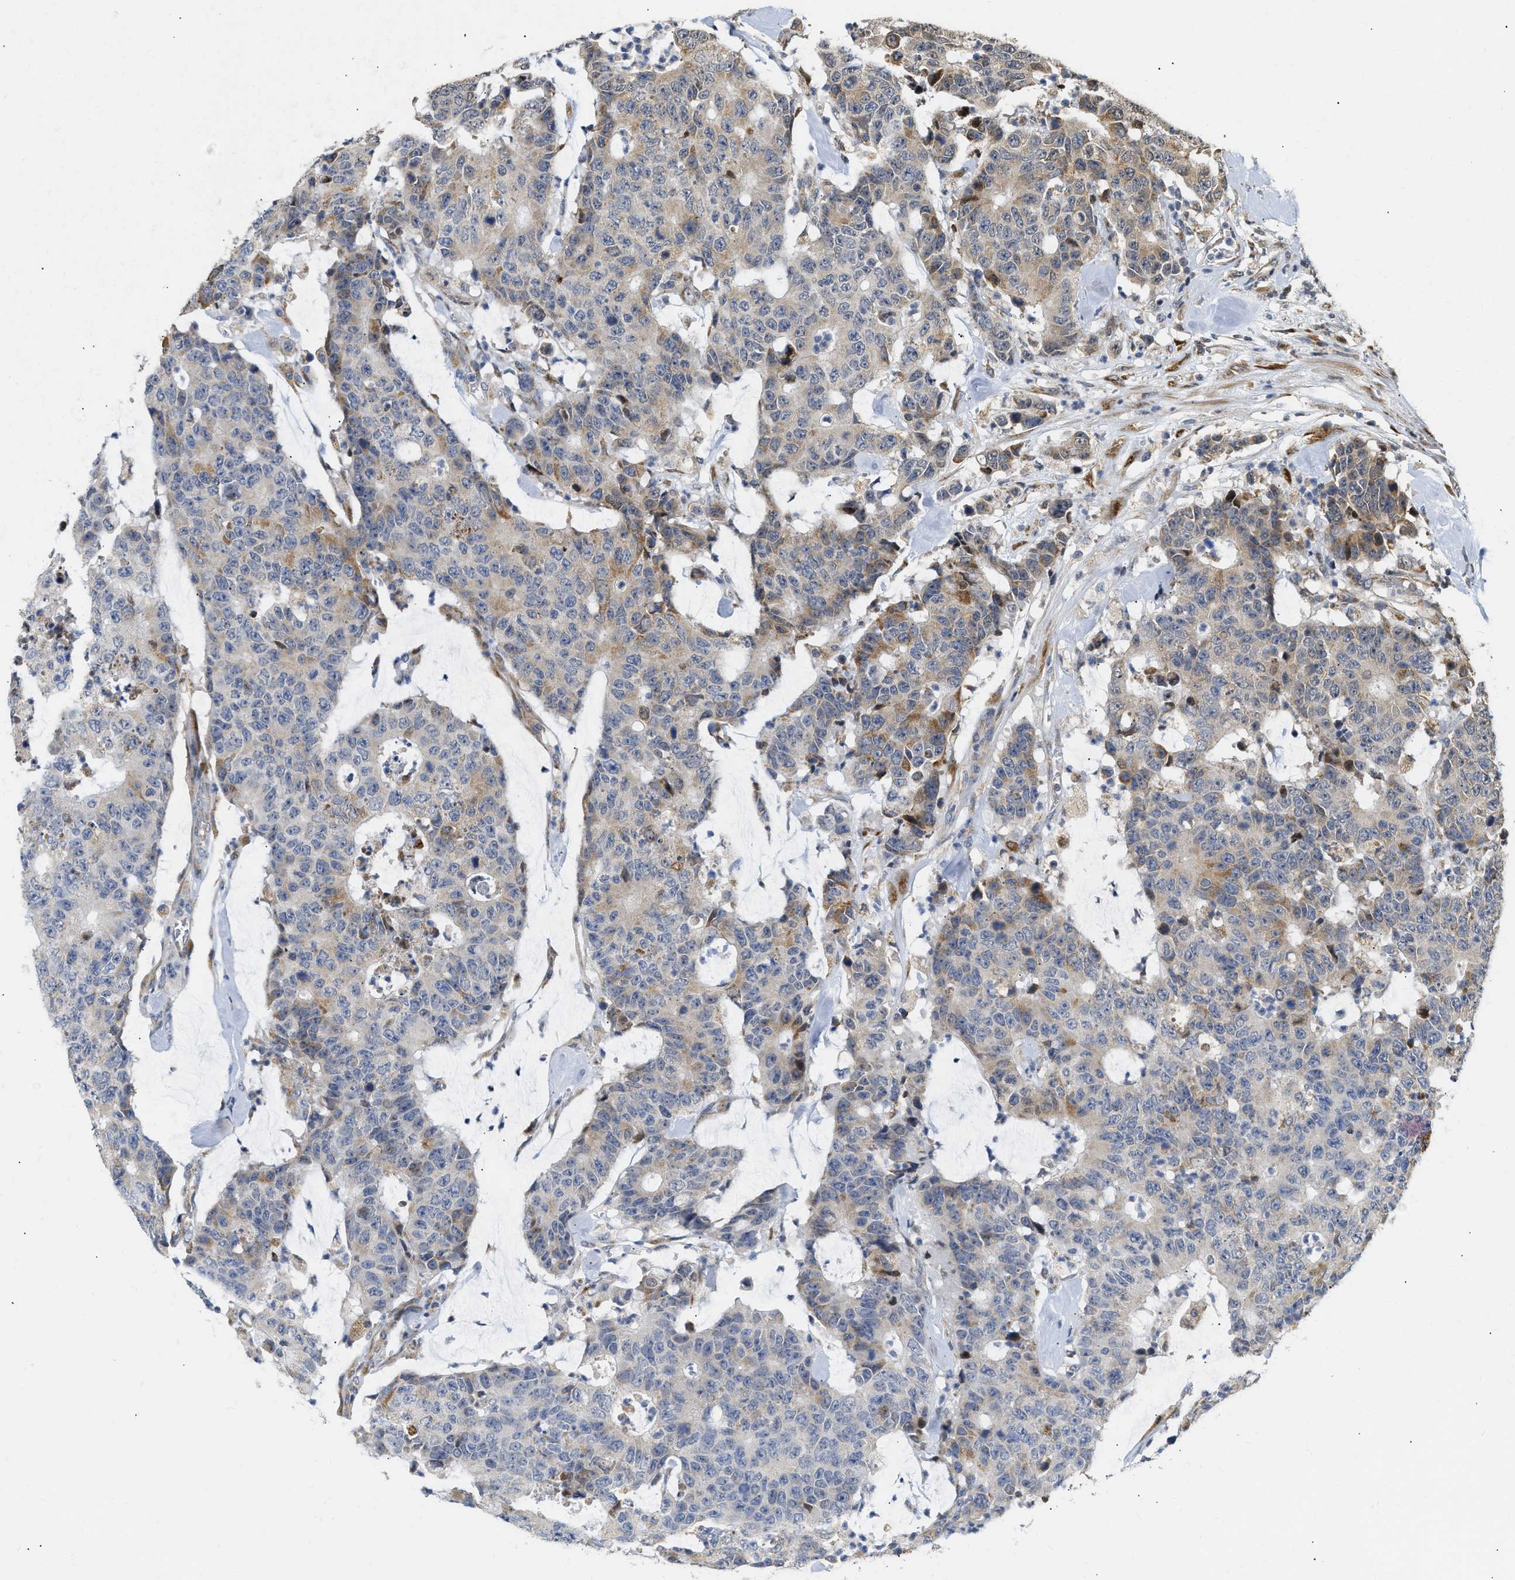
{"staining": {"intensity": "moderate", "quantity": "25%-75%", "location": "cytoplasmic/membranous"}, "tissue": "colorectal cancer", "cell_type": "Tumor cells", "image_type": "cancer", "snomed": [{"axis": "morphology", "description": "Adenocarcinoma, NOS"}, {"axis": "topography", "description": "Colon"}], "caption": "The photomicrograph exhibits staining of colorectal adenocarcinoma, revealing moderate cytoplasmic/membranous protein staining (brown color) within tumor cells. Nuclei are stained in blue.", "gene": "DEPTOR", "patient": {"sex": "female", "age": 86}}